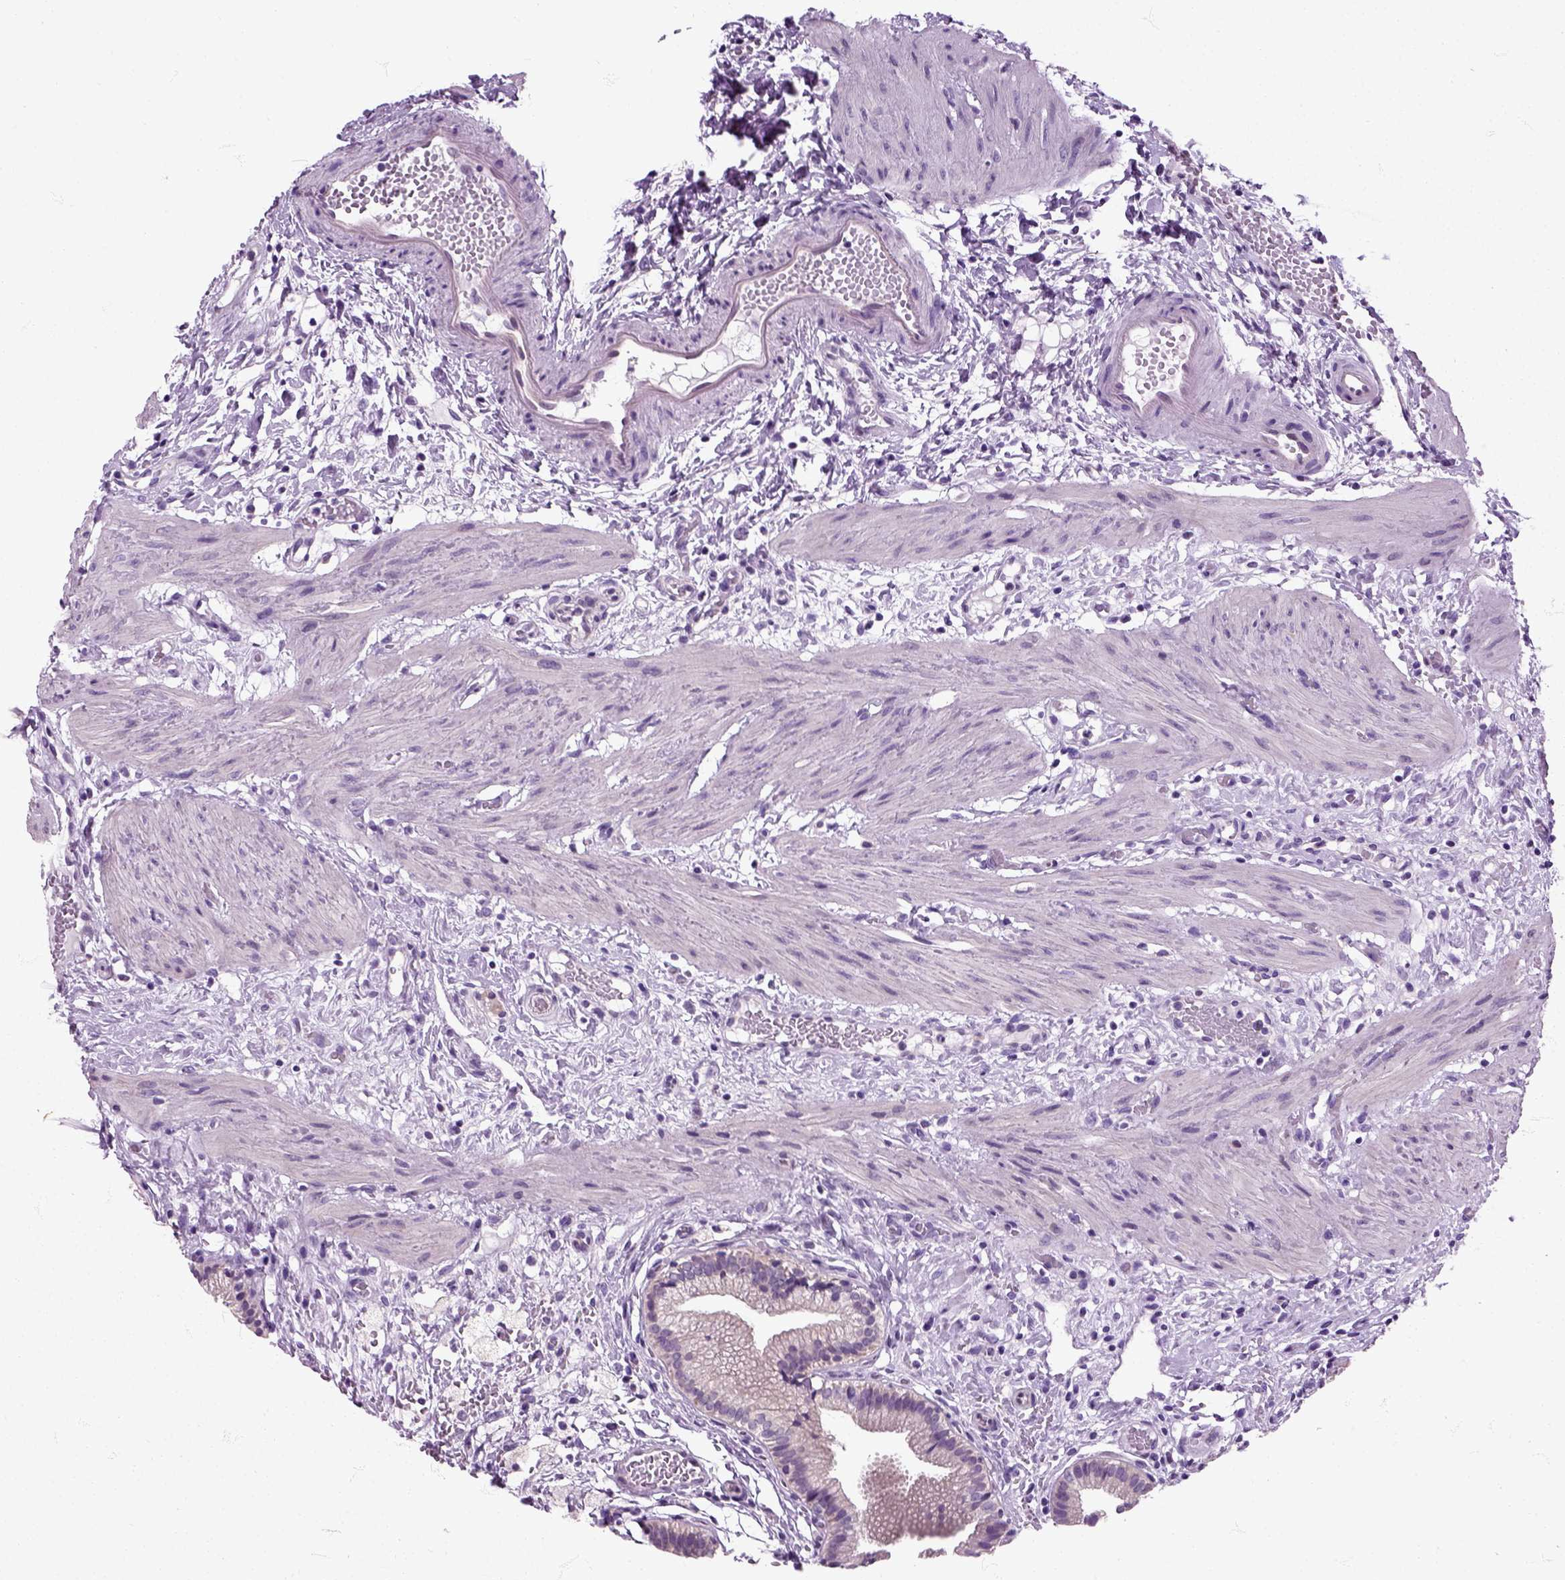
{"staining": {"intensity": "negative", "quantity": "none", "location": "none"}, "tissue": "gallbladder", "cell_type": "Glandular cells", "image_type": "normal", "snomed": [{"axis": "morphology", "description": "Normal tissue, NOS"}, {"axis": "topography", "description": "Gallbladder"}], "caption": "This is a photomicrograph of IHC staining of benign gallbladder, which shows no staining in glandular cells. Brightfield microscopy of immunohistochemistry (IHC) stained with DAB (brown) and hematoxylin (blue), captured at high magnification.", "gene": "HSPA2", "patient": {"sex": "female", "age": 24}}